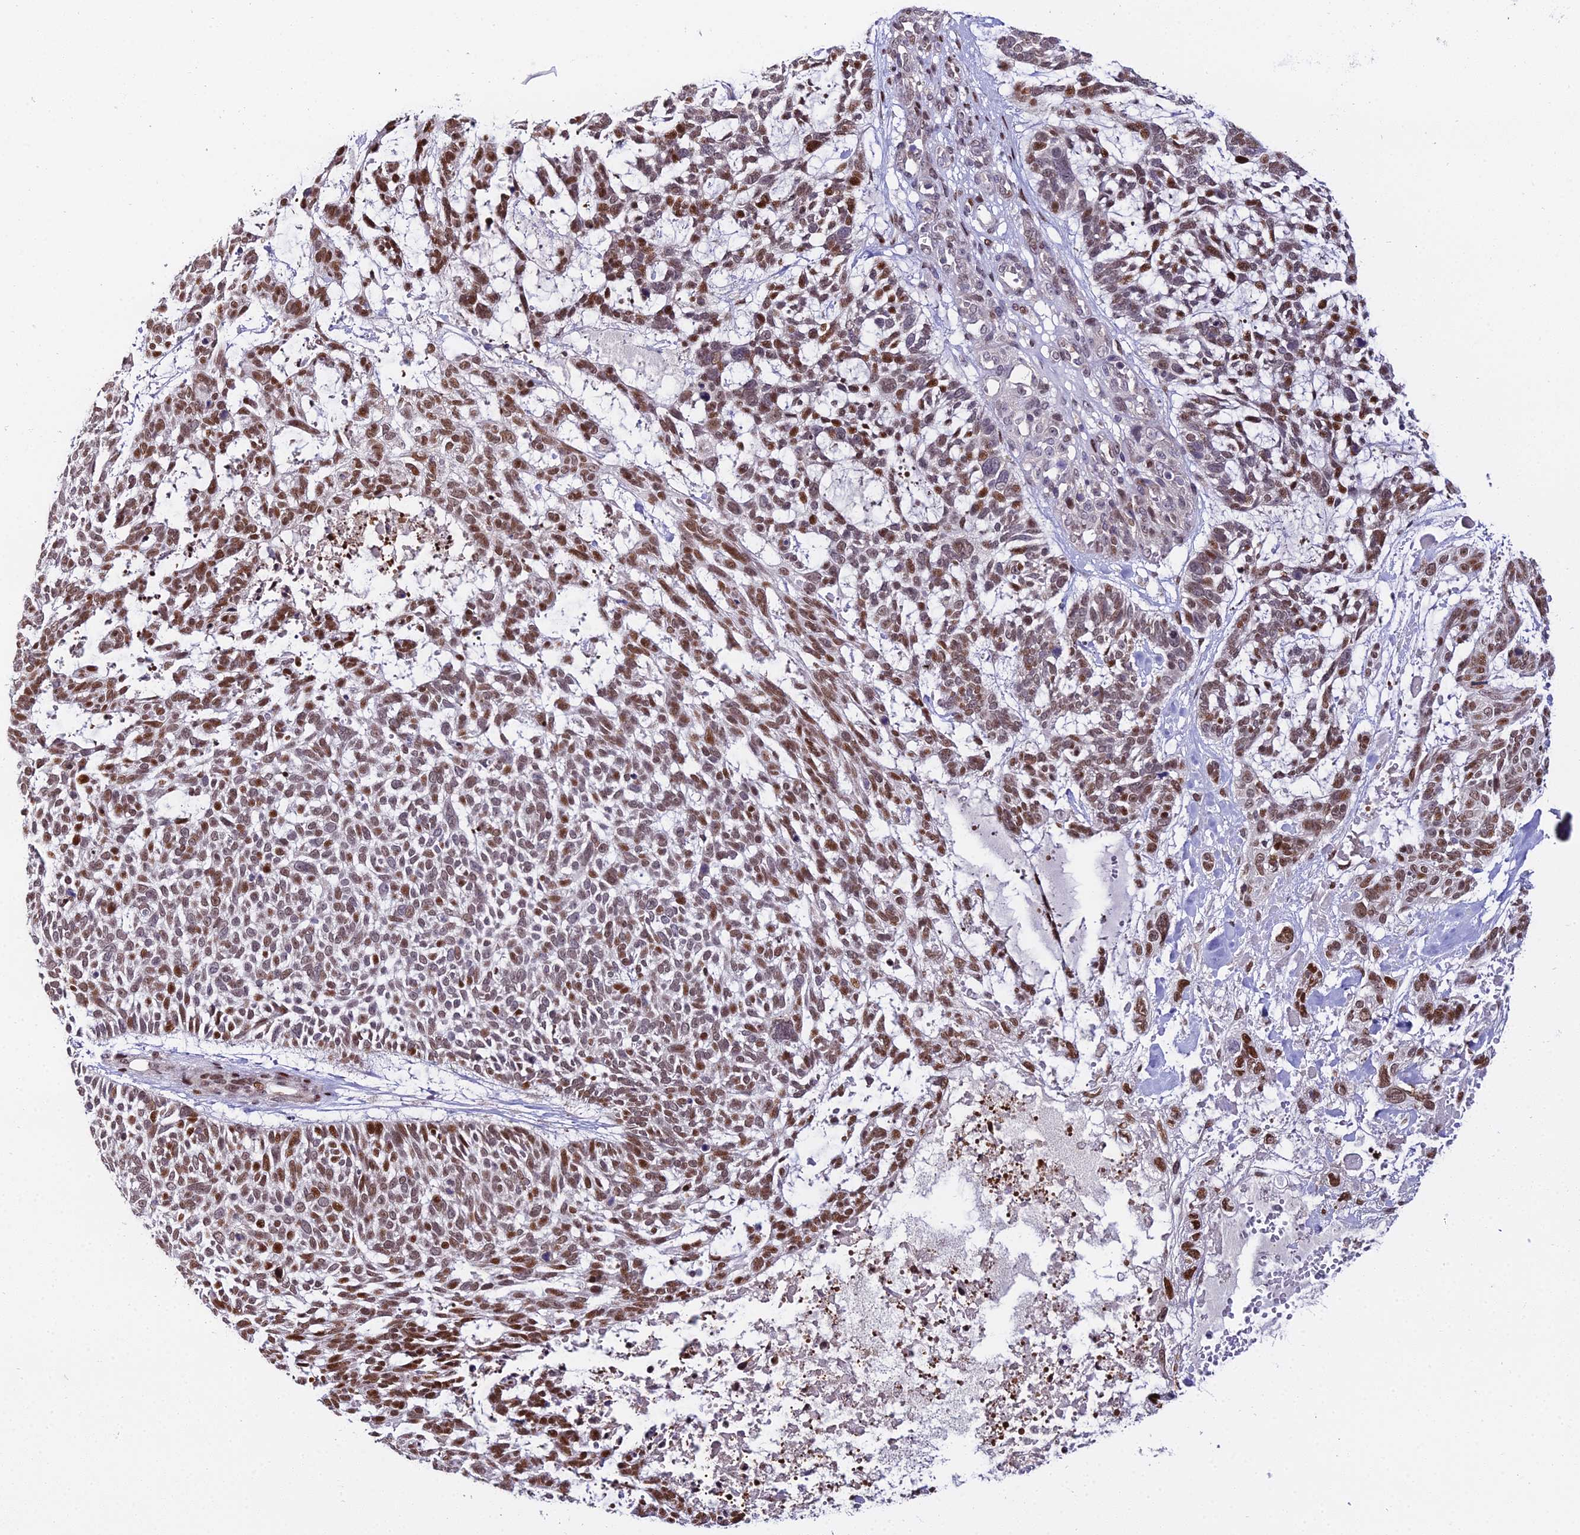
{"staining": {"intensity": "moderate", "quantity": ">75%", "location": "nuclear"}, "tissue": "skin cancer", "cell_type": "Tumor cells", "image_type": "cancer", "snomed": [{"axis": "morphology", "description": "Basal cell carcinoma"}, {"axis": "topography", "description": "Skin"}], "caption": "A brown stain labels moderate nuclear expression of a protein in skin cancer (basal cell carcinoma) tumor cells.", "gene": "ZNF707", "patient": {"sex": "male", "age": 88}}